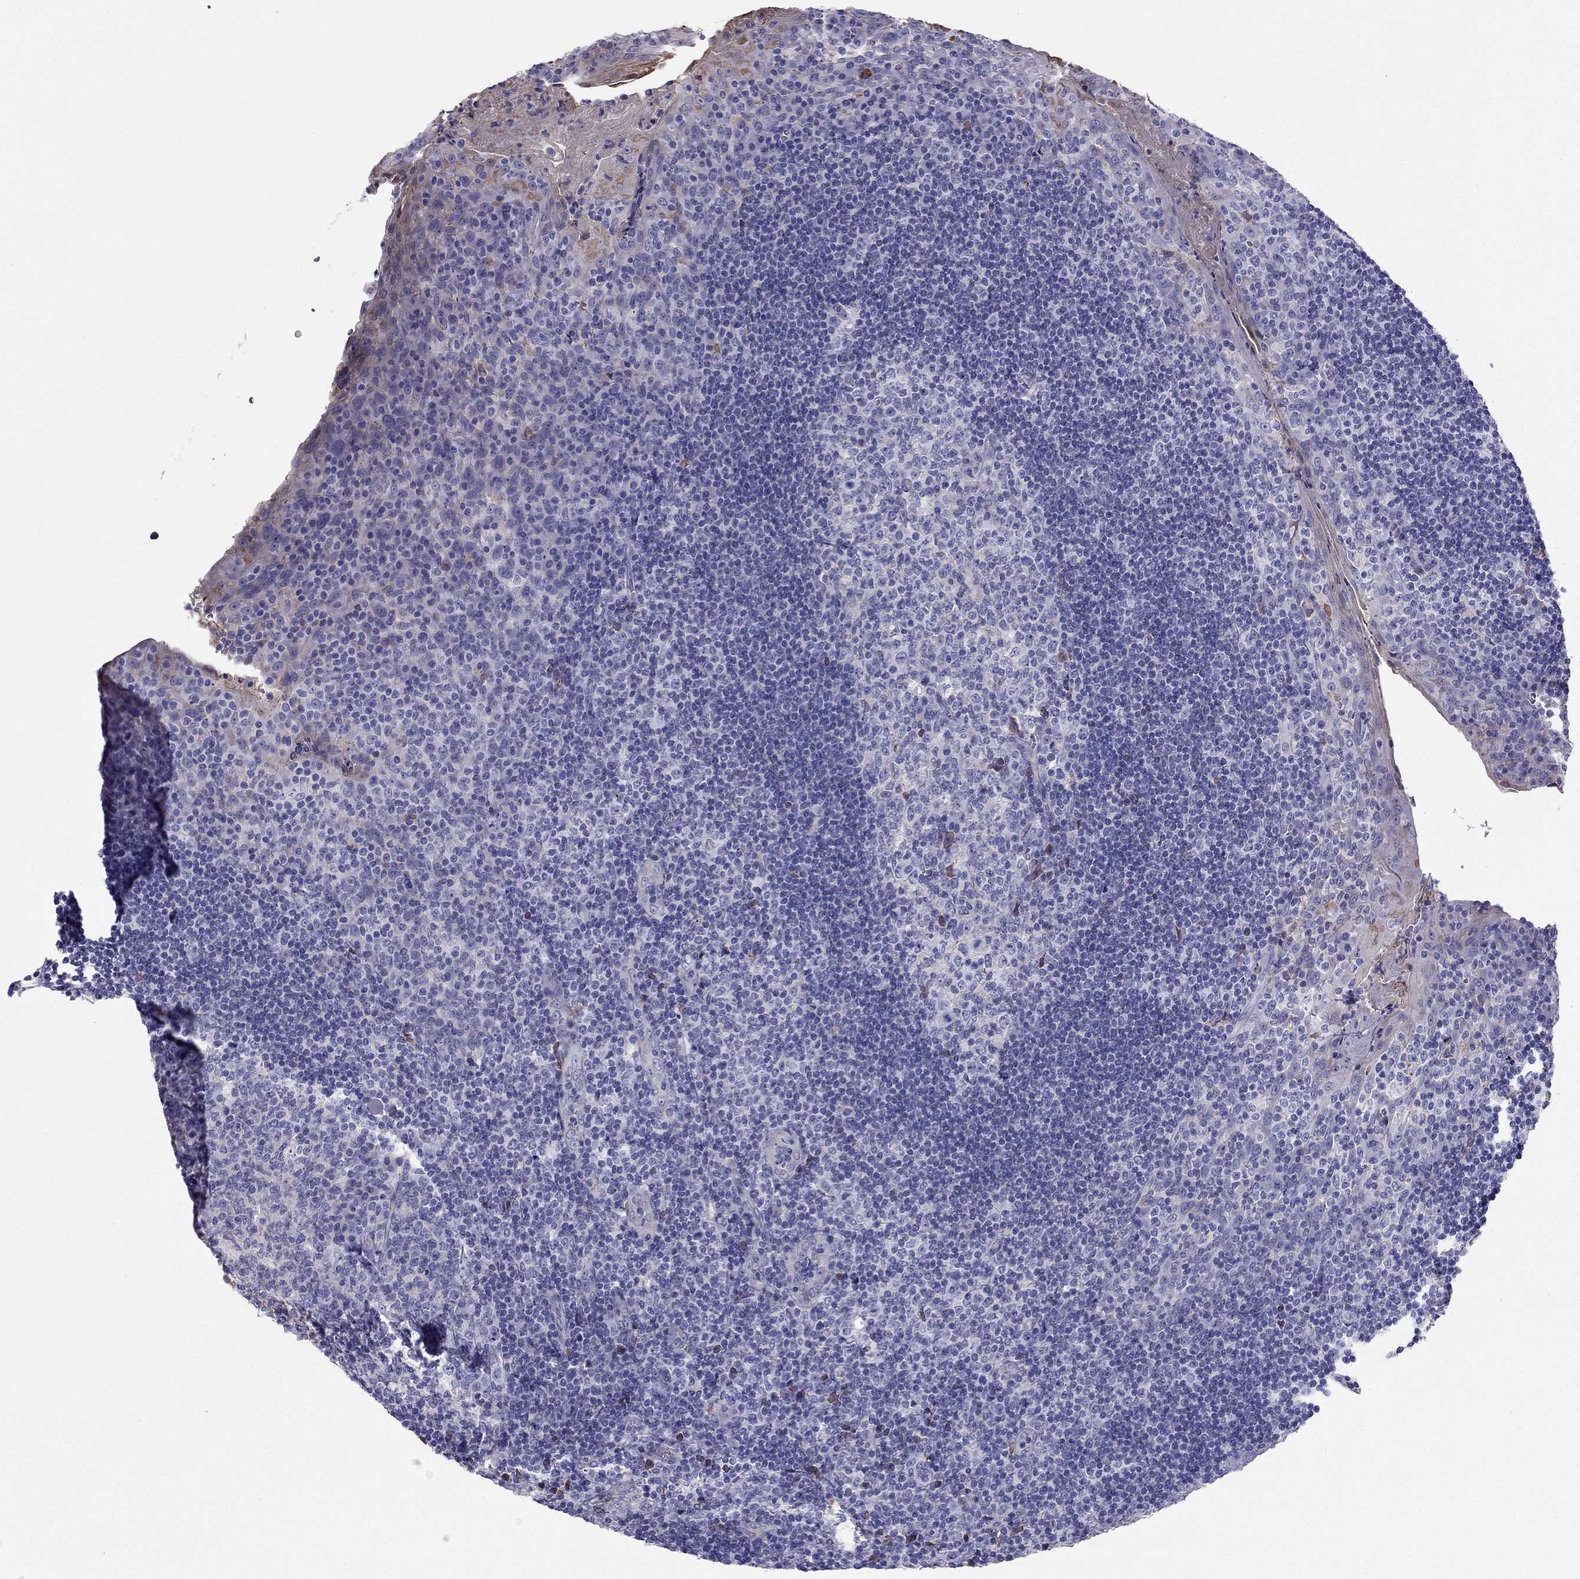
{"staining": {"intensity": "negative", "quantity": "none", "location": "none"}, "tissue": "tonsil", "cell_type": "Germinal center cells", "image_type": "normal", "snomed": [{"axis": "morphology", "description": "Normal tissue, NOS"}, {"axis": "topography", "description": "Tonsil"}], "caption": "Immunohistochemistry (IHC) photomicrograph of normal tonsil: human tonsil stained with DAB (3,3'-diaminobenzidine) reveals no significant protein staining in germinal center cells.", "gene": "TBC1D21", "patient": {"sex": "male", "age": 17}}